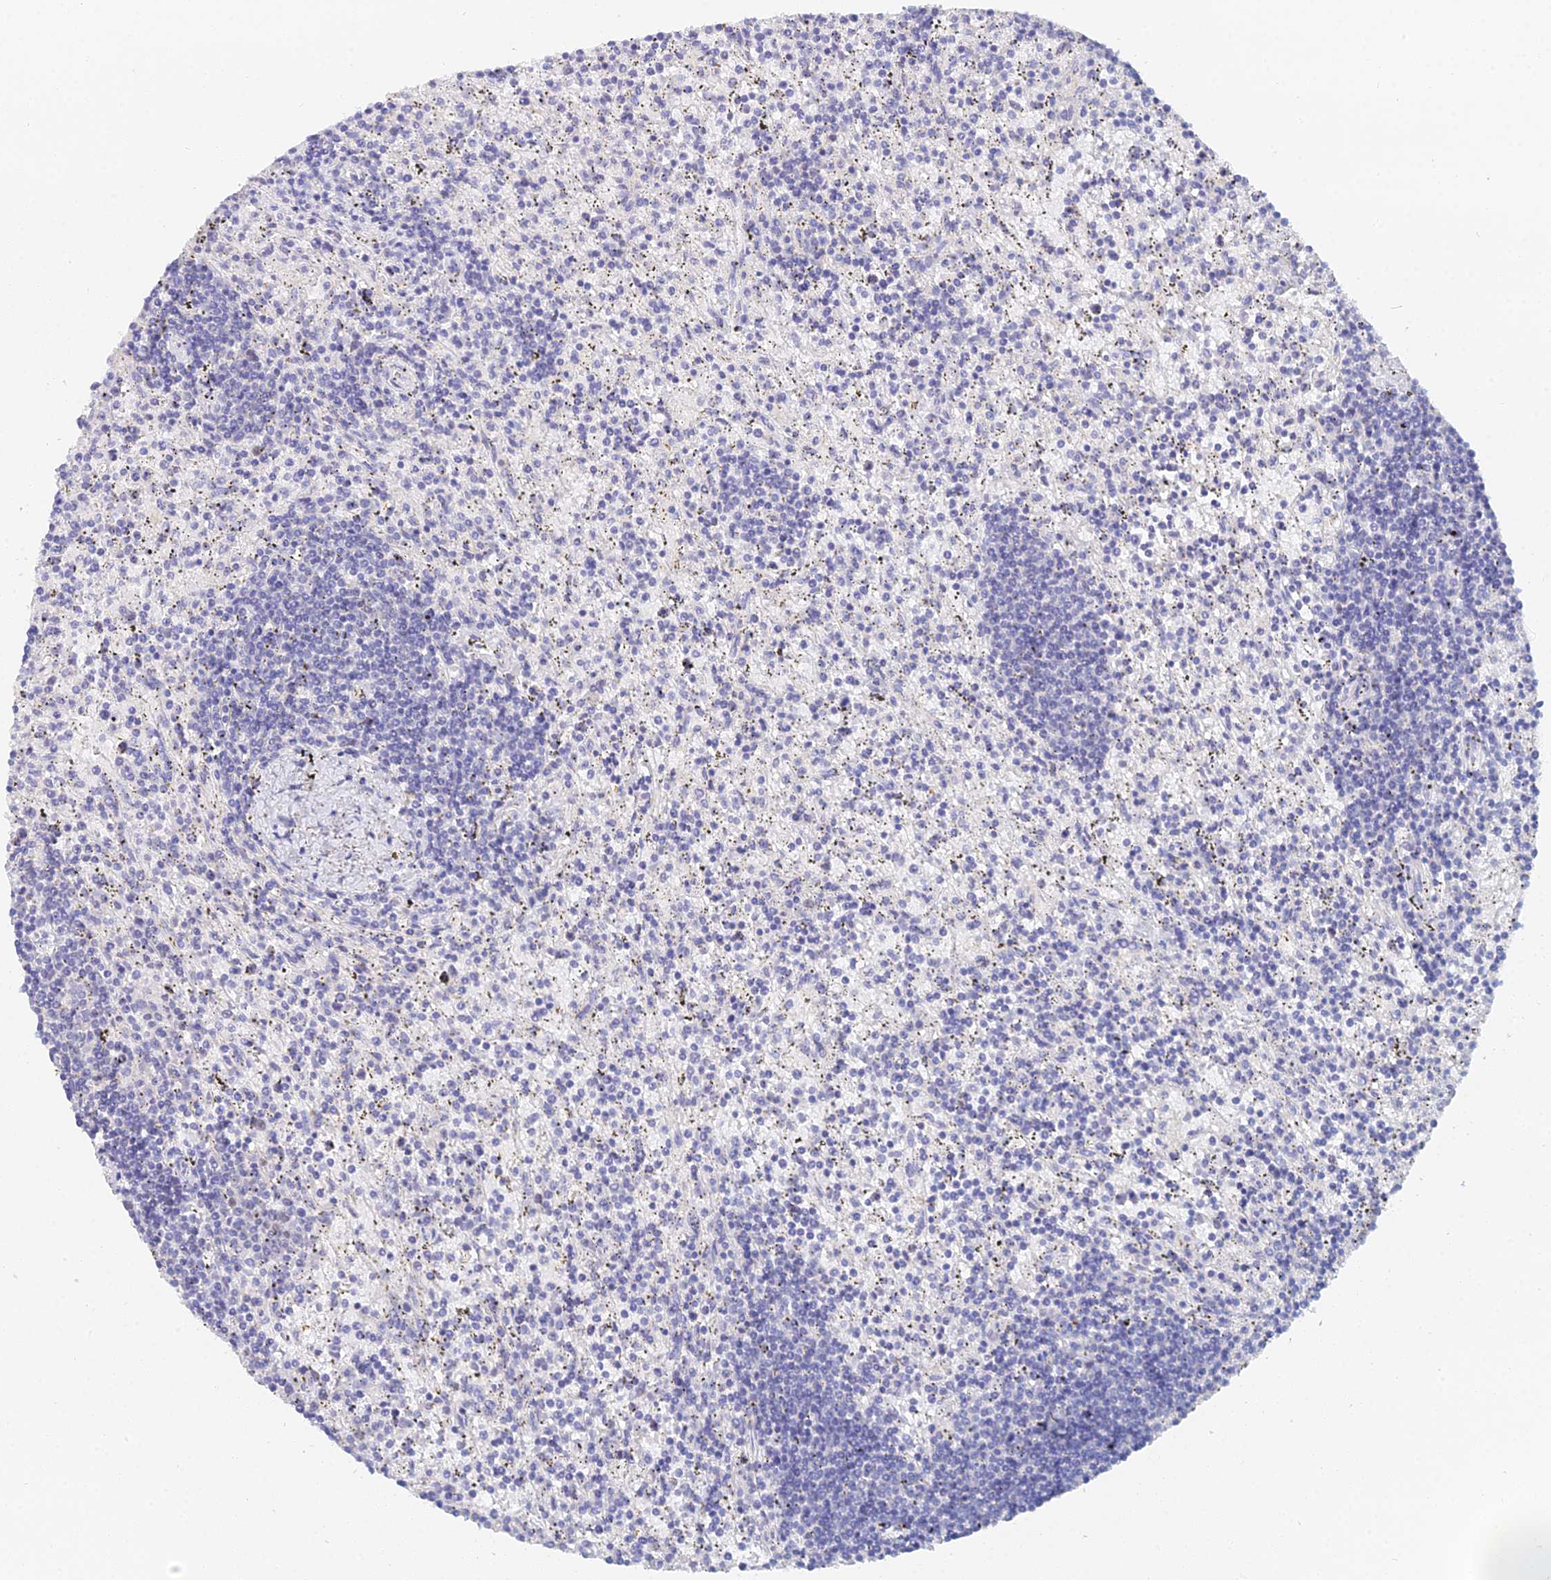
{"staining": {"intensity": "negative", "quantity": "none", "location": "none"}, "tissue": "lymphoma", "cell_type": "Tumor cells", "image_type": "cancer", "snomed": [{"axis": "morphology", "description": "Malignant lymphoma, non-Hodgkin's type, Low grade"}, {"axis": "topography", "description": "Spleen"}], "caption": "This is an immunohistochemistry image of human low-grade malignant lymphoma, non-Hodgkin's type. There is no expression in tumor cells.", "gene": "MCM2", "patient": {"sex": "male", "age": 76}}